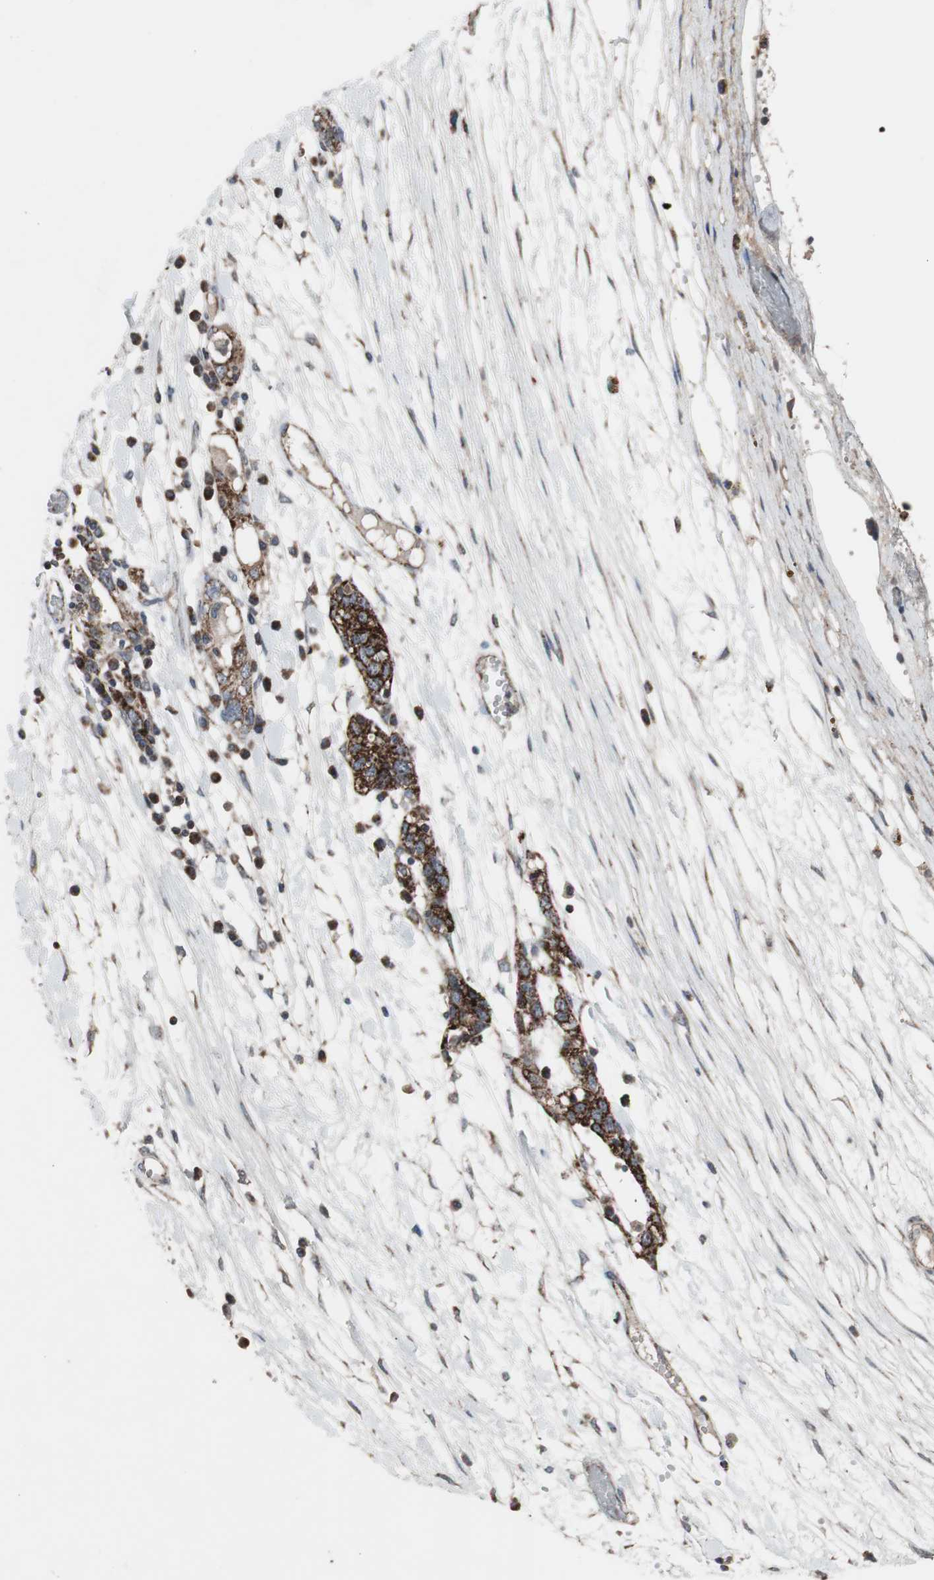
{"staining": {"intensity": "moderate", "quantity": ">75%", "location": "cytoplasmic/membranous"}, "tissue": "ovarian cancer", "cell_type": "Tumor cells", "image_type": "cancer", "snomed": [{"axis": "morphology", "description": "Cystadenocarcinoma, serous, NOS"}, {"axis": "topography", "description": "Ovary"}], "caption": "Serous cystadenocarcinoma (ovarian) tissue reveals moderate cytoplasmic/membranous positivity in about >75% of tumor cells, visualized by immunohistochemistry.", "gene": "CPT1A", "patient": {"sex": "female", "age": 71}}